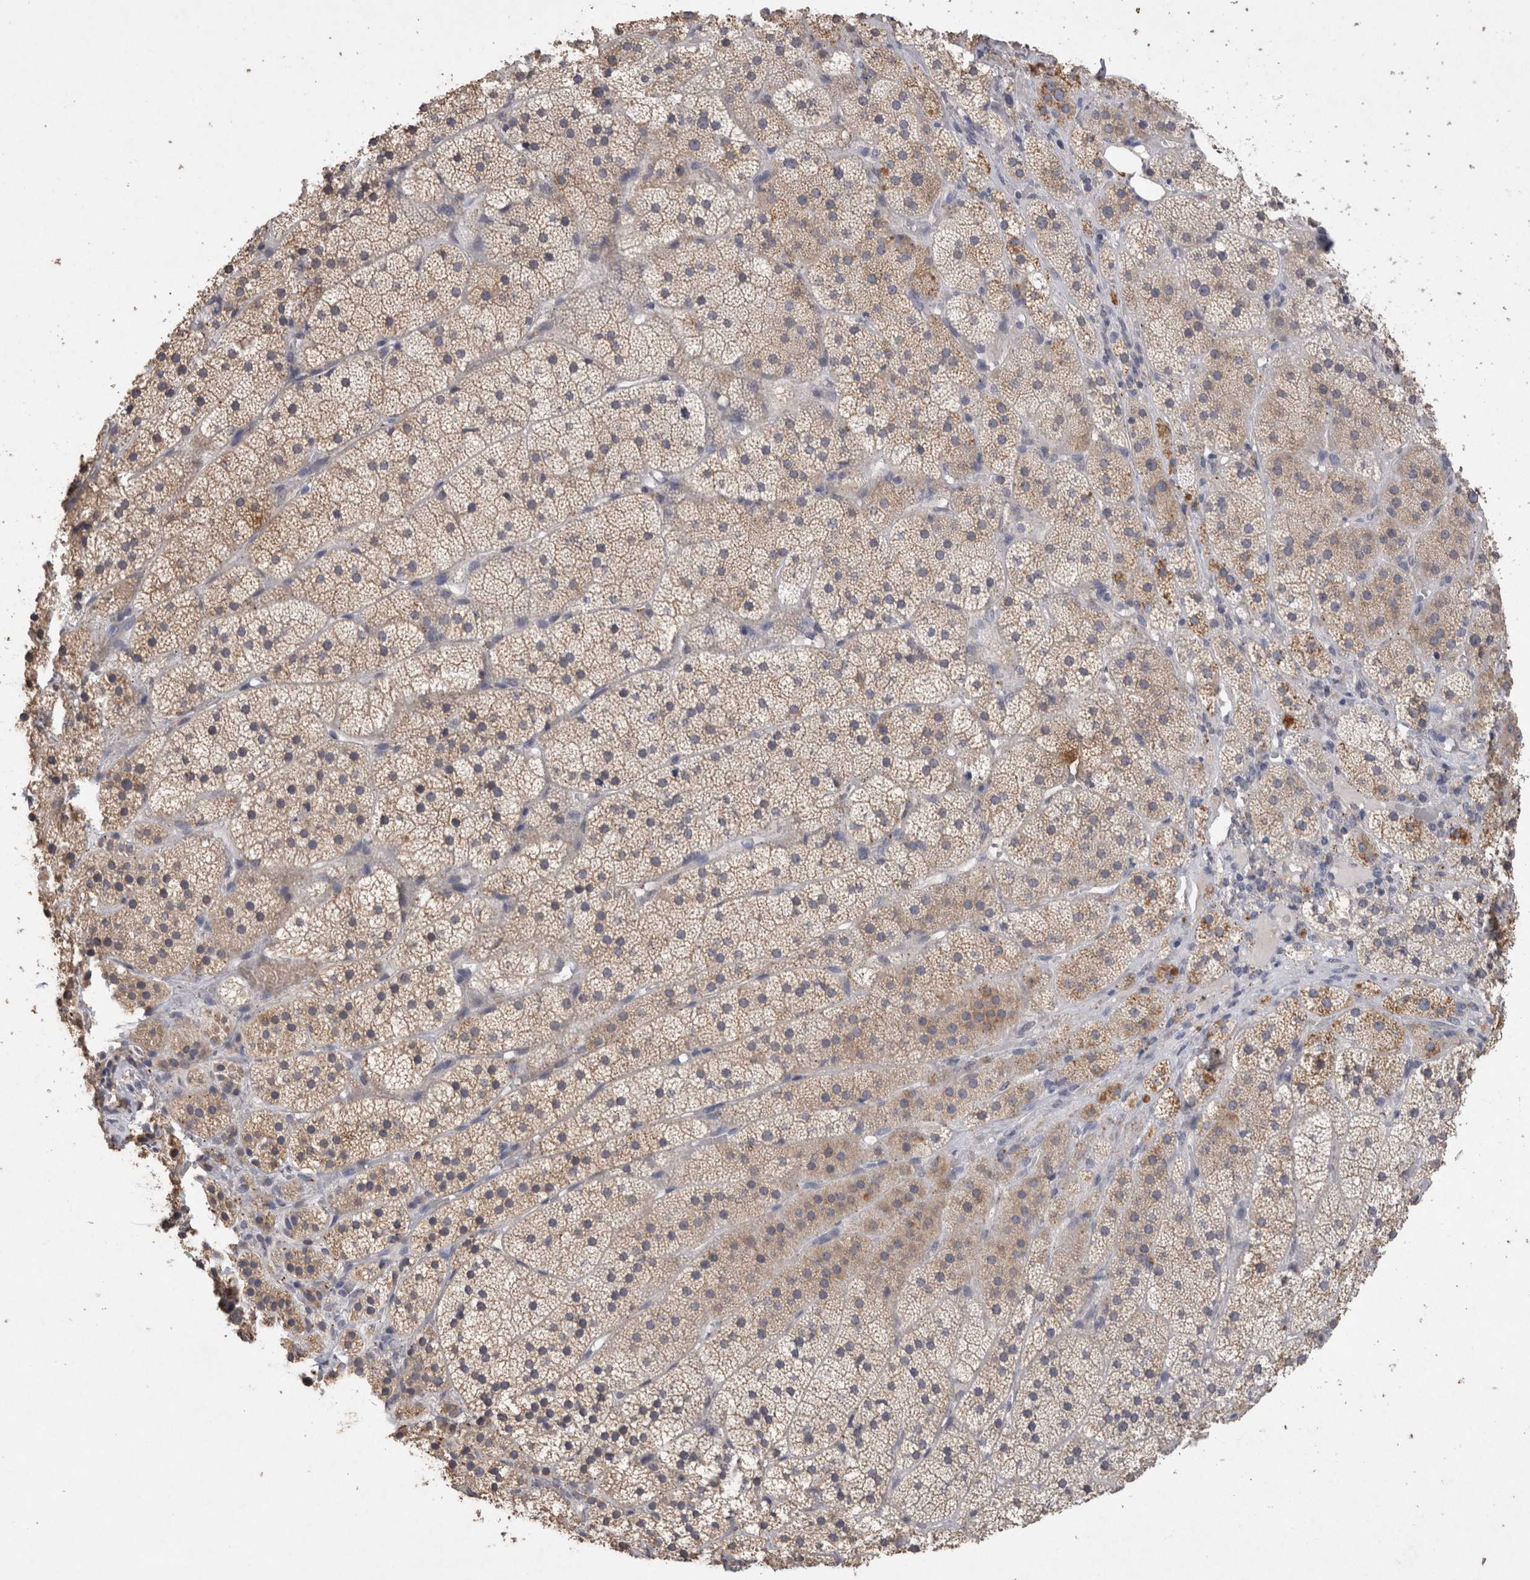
{"staining": {"intensity": "weak", "quantity": ">75%", "location": "cytoplasmic/membranous"}, "tissue": "adrenal gland", "cell_type": "Glandular cells", "image_type": "normal", "snomed": [{"axis": "morphology", "description": "Normal tissue, NOS"}, {"axis": "topography", "description": "Adrenal gland"}], "caption": "Immunohistochemistry (IHC) histopathology image of normal adrenal gland: adrenal gland stained using IHC displays low levels of weak protein expression localized specifically in the cytoplasmic/membranous of glandular cells, appearing as a cytoplasmic/membranous brown color.", "gene": "CDH6", "patient": {"sex": "female", "age": 44}}